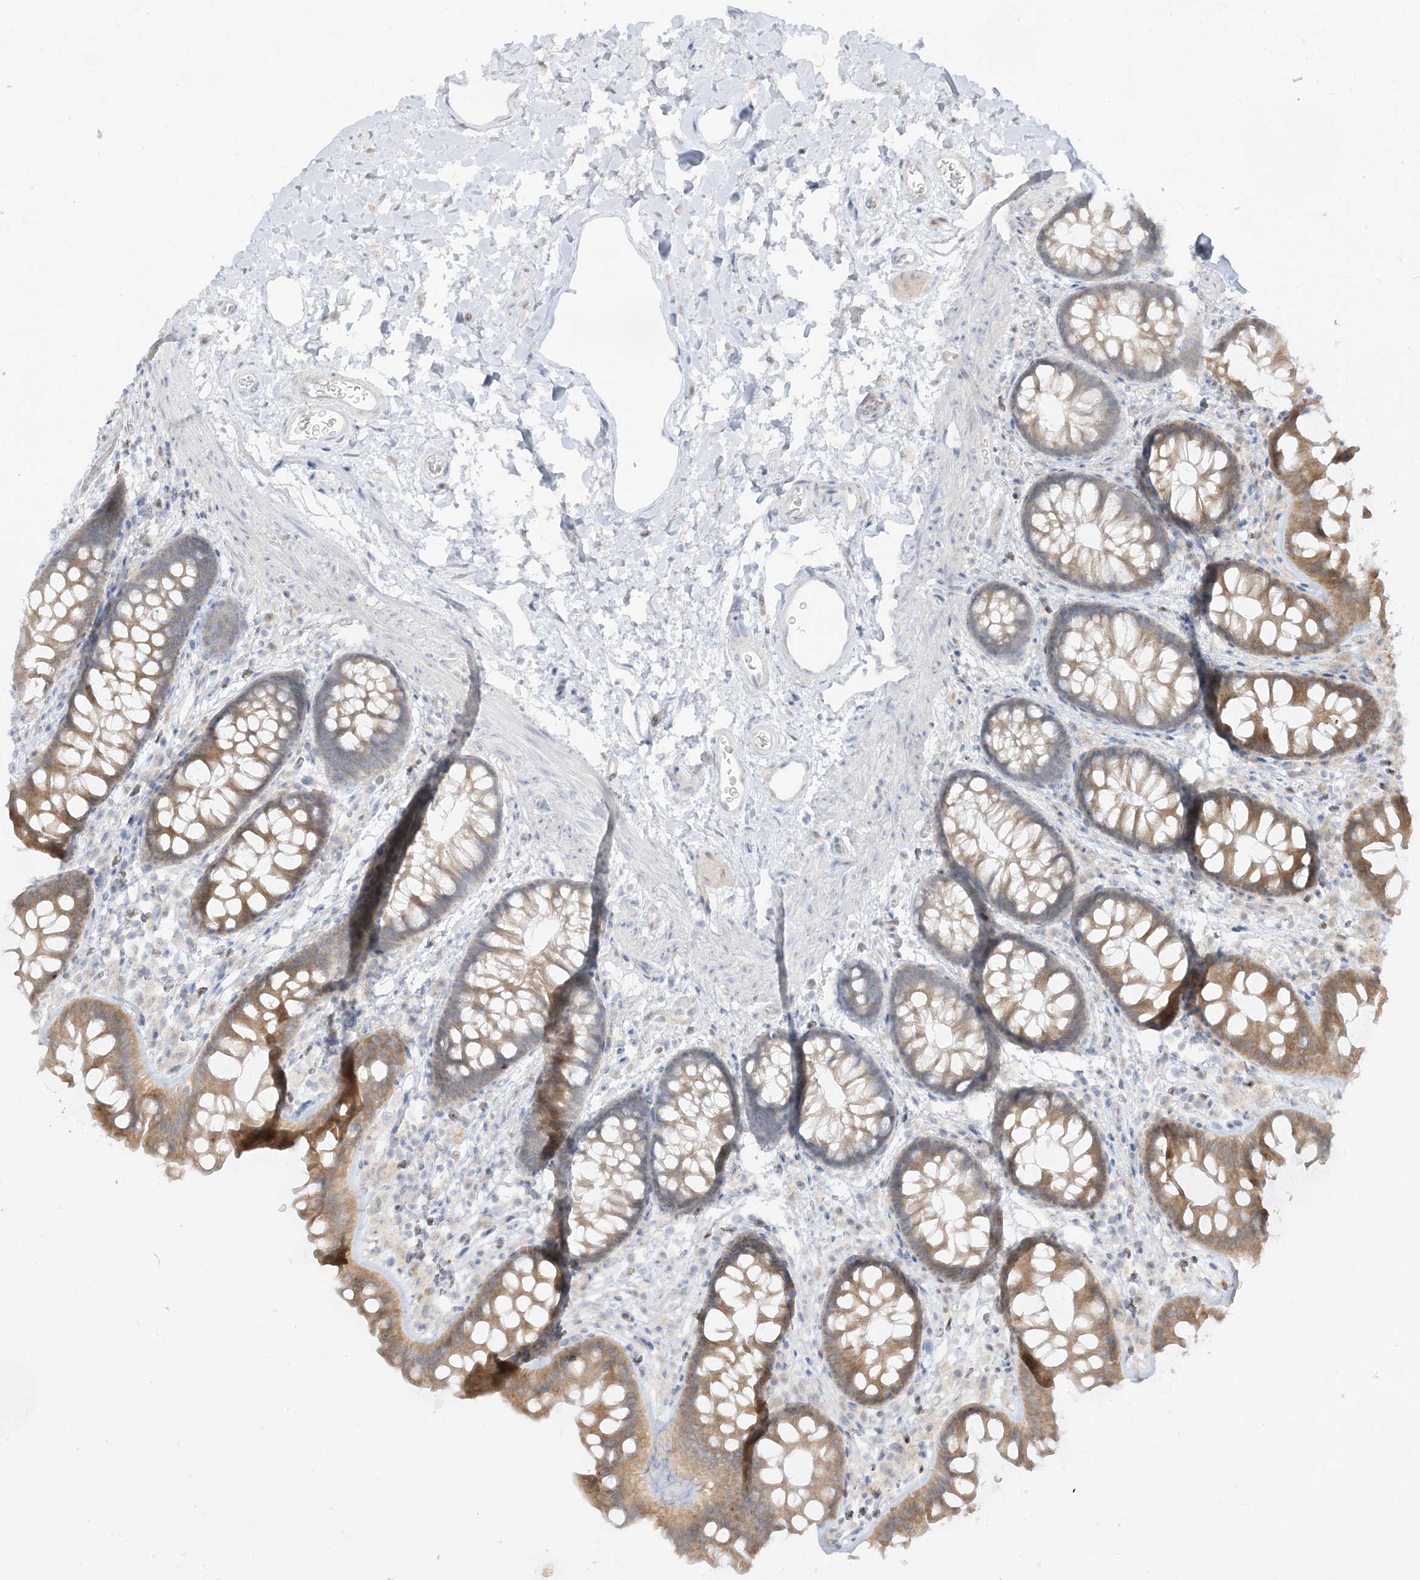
{"staining": {"intensity": "negative", "quantity": "none", "location": "none"}, "tissue": "colon", "cell_type": "Endothelial cells", "image_type": "normal", "snomed": [{"axis": "morphology", "description": "Normal tissue, NOS"}, {"axis": "topography", "description": "Colon"}], "caption": "This image is of unremarkable colon stained with IHC to label a protein in brown with the nuclei are counter-stained blue. There is no positivity in endothelial cells. The staining was performed using DAB to visualize the protein expression in brown, while the nuclei were stained in blue with hematoxylin (Magnification: 20x).", "gene": "LOXL3", "patient": {"sex": "female", "age": 62}}